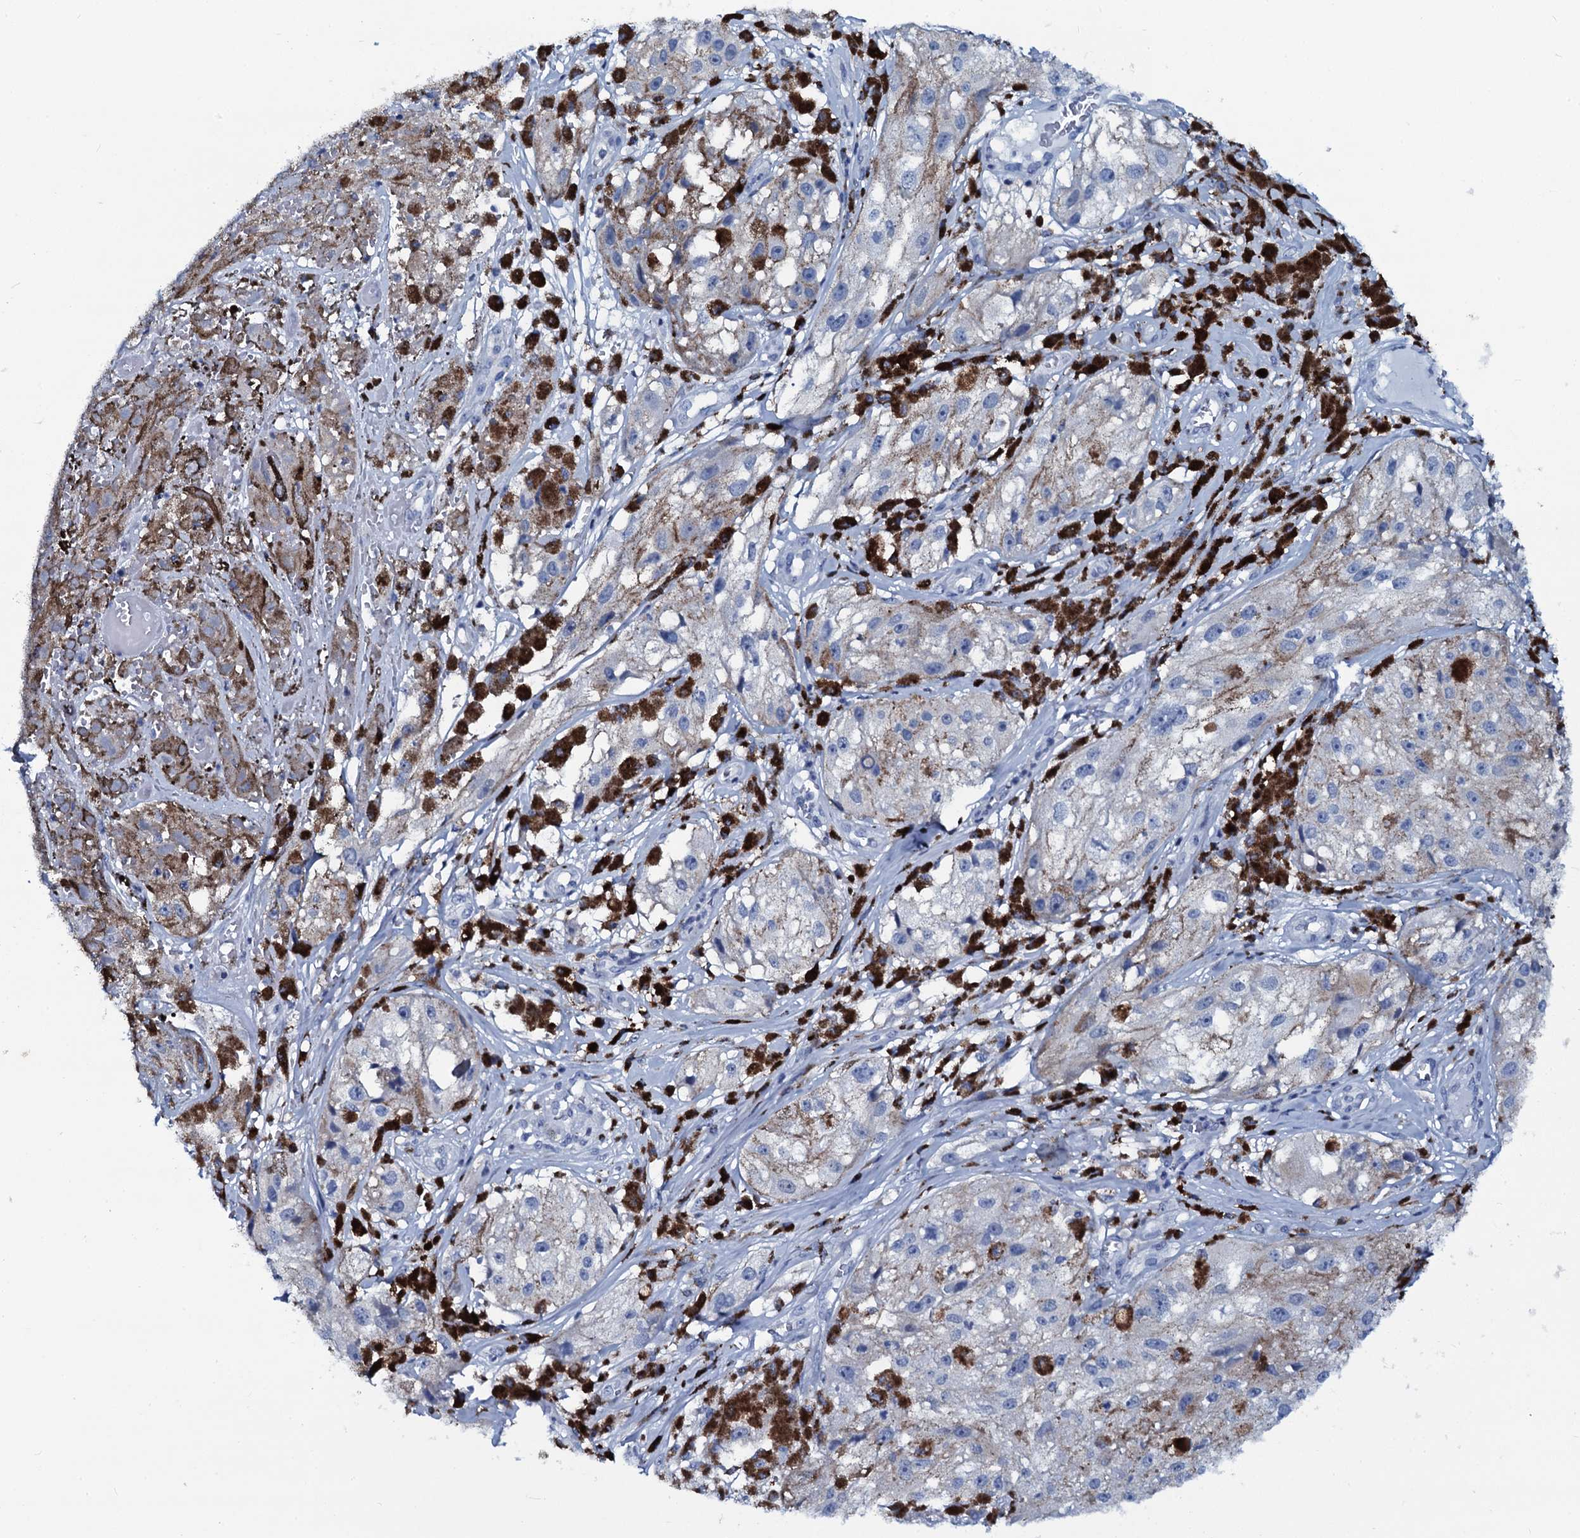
{"staining": {"intensity": "negative", "quantity": "none", "location": "none"}, "tissue": "melanoma", "cell_type": "Tumor cells", "image_type": "cancer", "snomed": [{"axis": "morphology", "description": "Malignant melanoma, NOS"}, {"axis": "topography", "description": "Skin"}], "caption": "Malignant melanoma was stained to show a protein in brown. There is no significant staining in tumor cells.", "gene": "SLC4A7", "patient": {"sex": "male", "age": 88}}